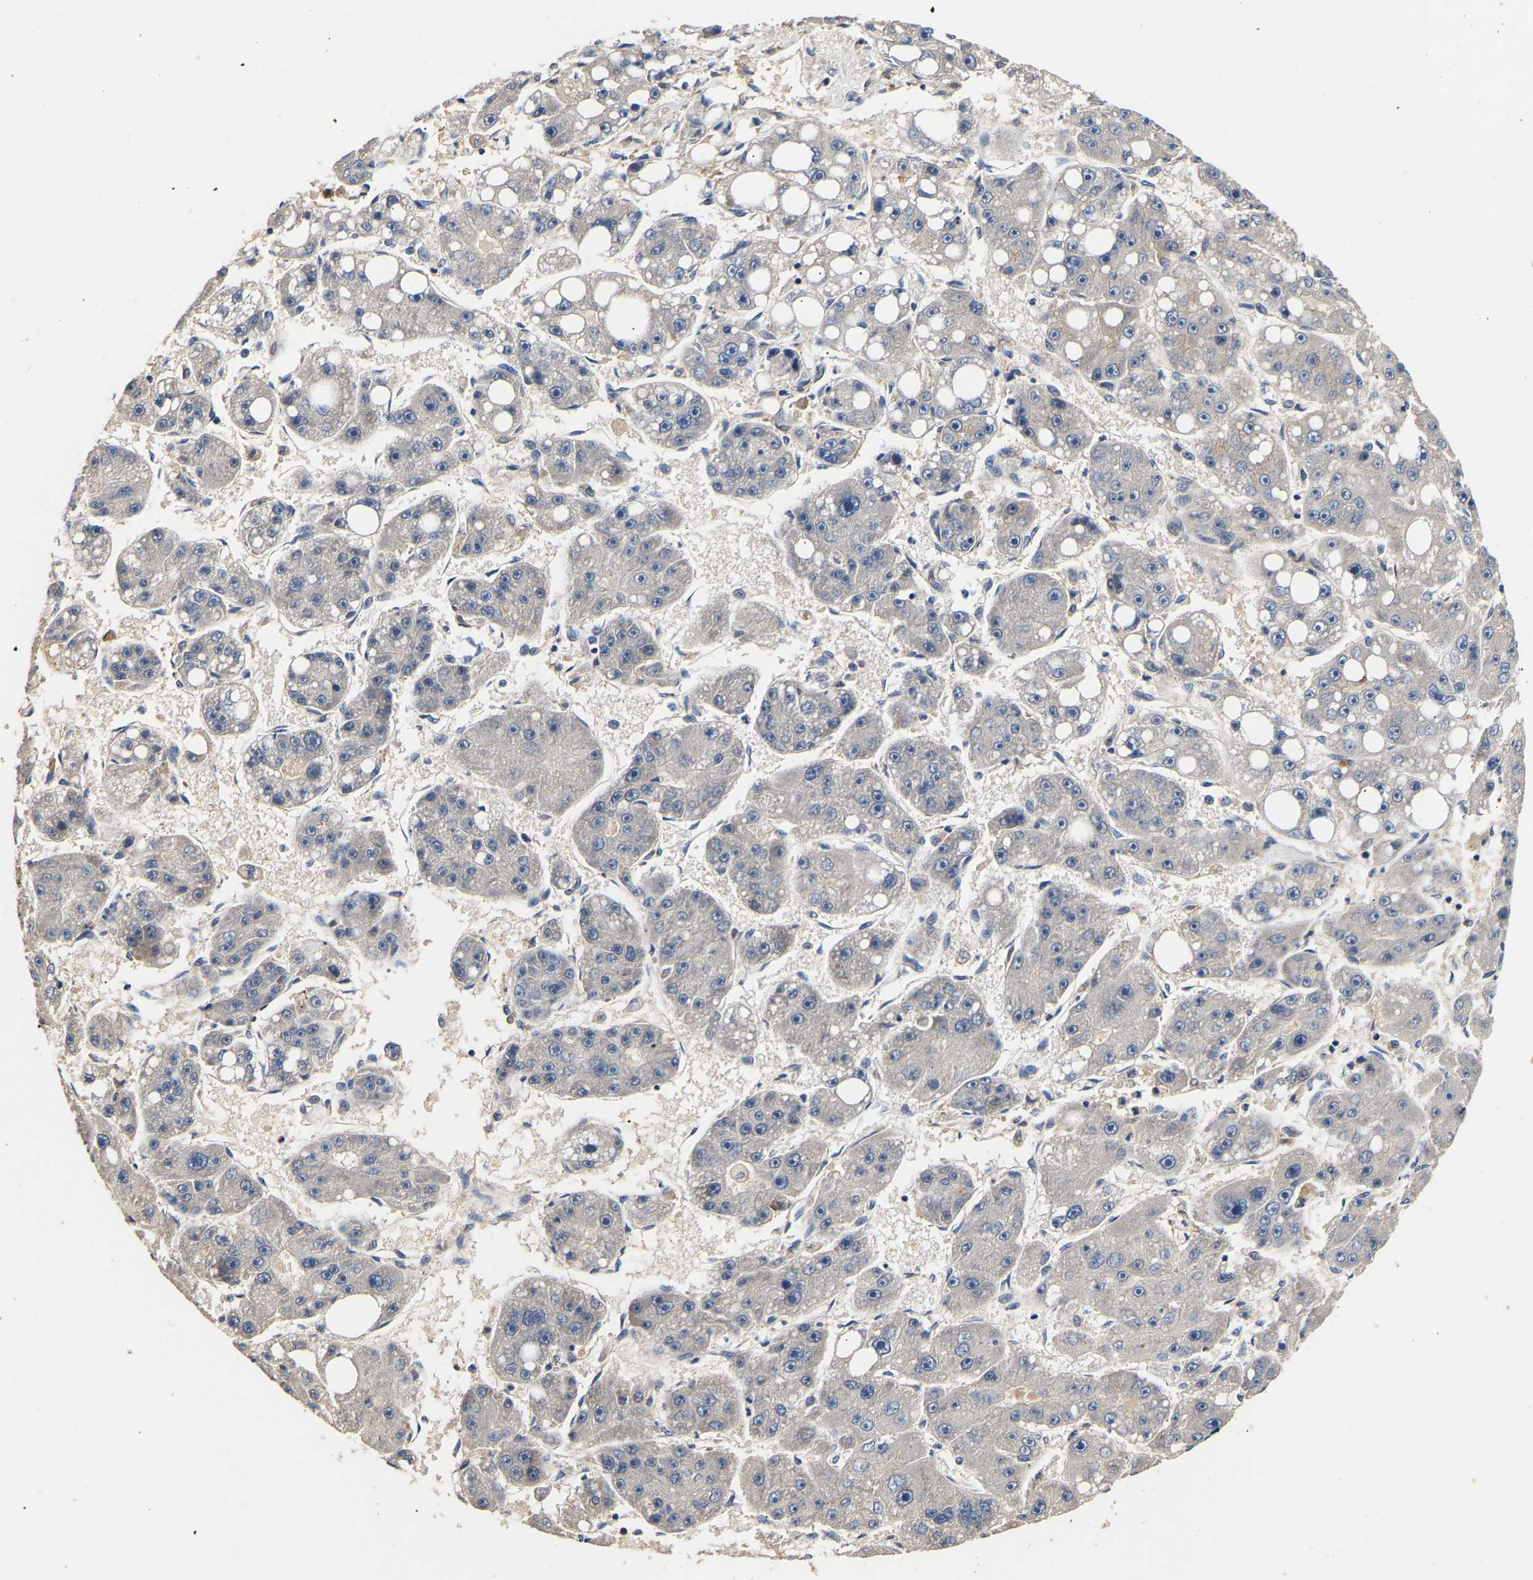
{"staining": {"intensity": "negative", "quantity": "none", "location": "none"}, "tissue": "liver cancer", "cell_type": "Tumor cells", "image_type": "cancer", "snomed": [{"axis": "morphology", "description": "Carcinoma, Hepatocellular, NOS"}, {"axis": "topography", "description": "Liver"}], "caption": "An image of hepatocellular carcinoma (liver) stained for a protein shows no brown staining in tumor cells.", "gene": "LRBA", "patient": {"sex": "female", "age": 61}}